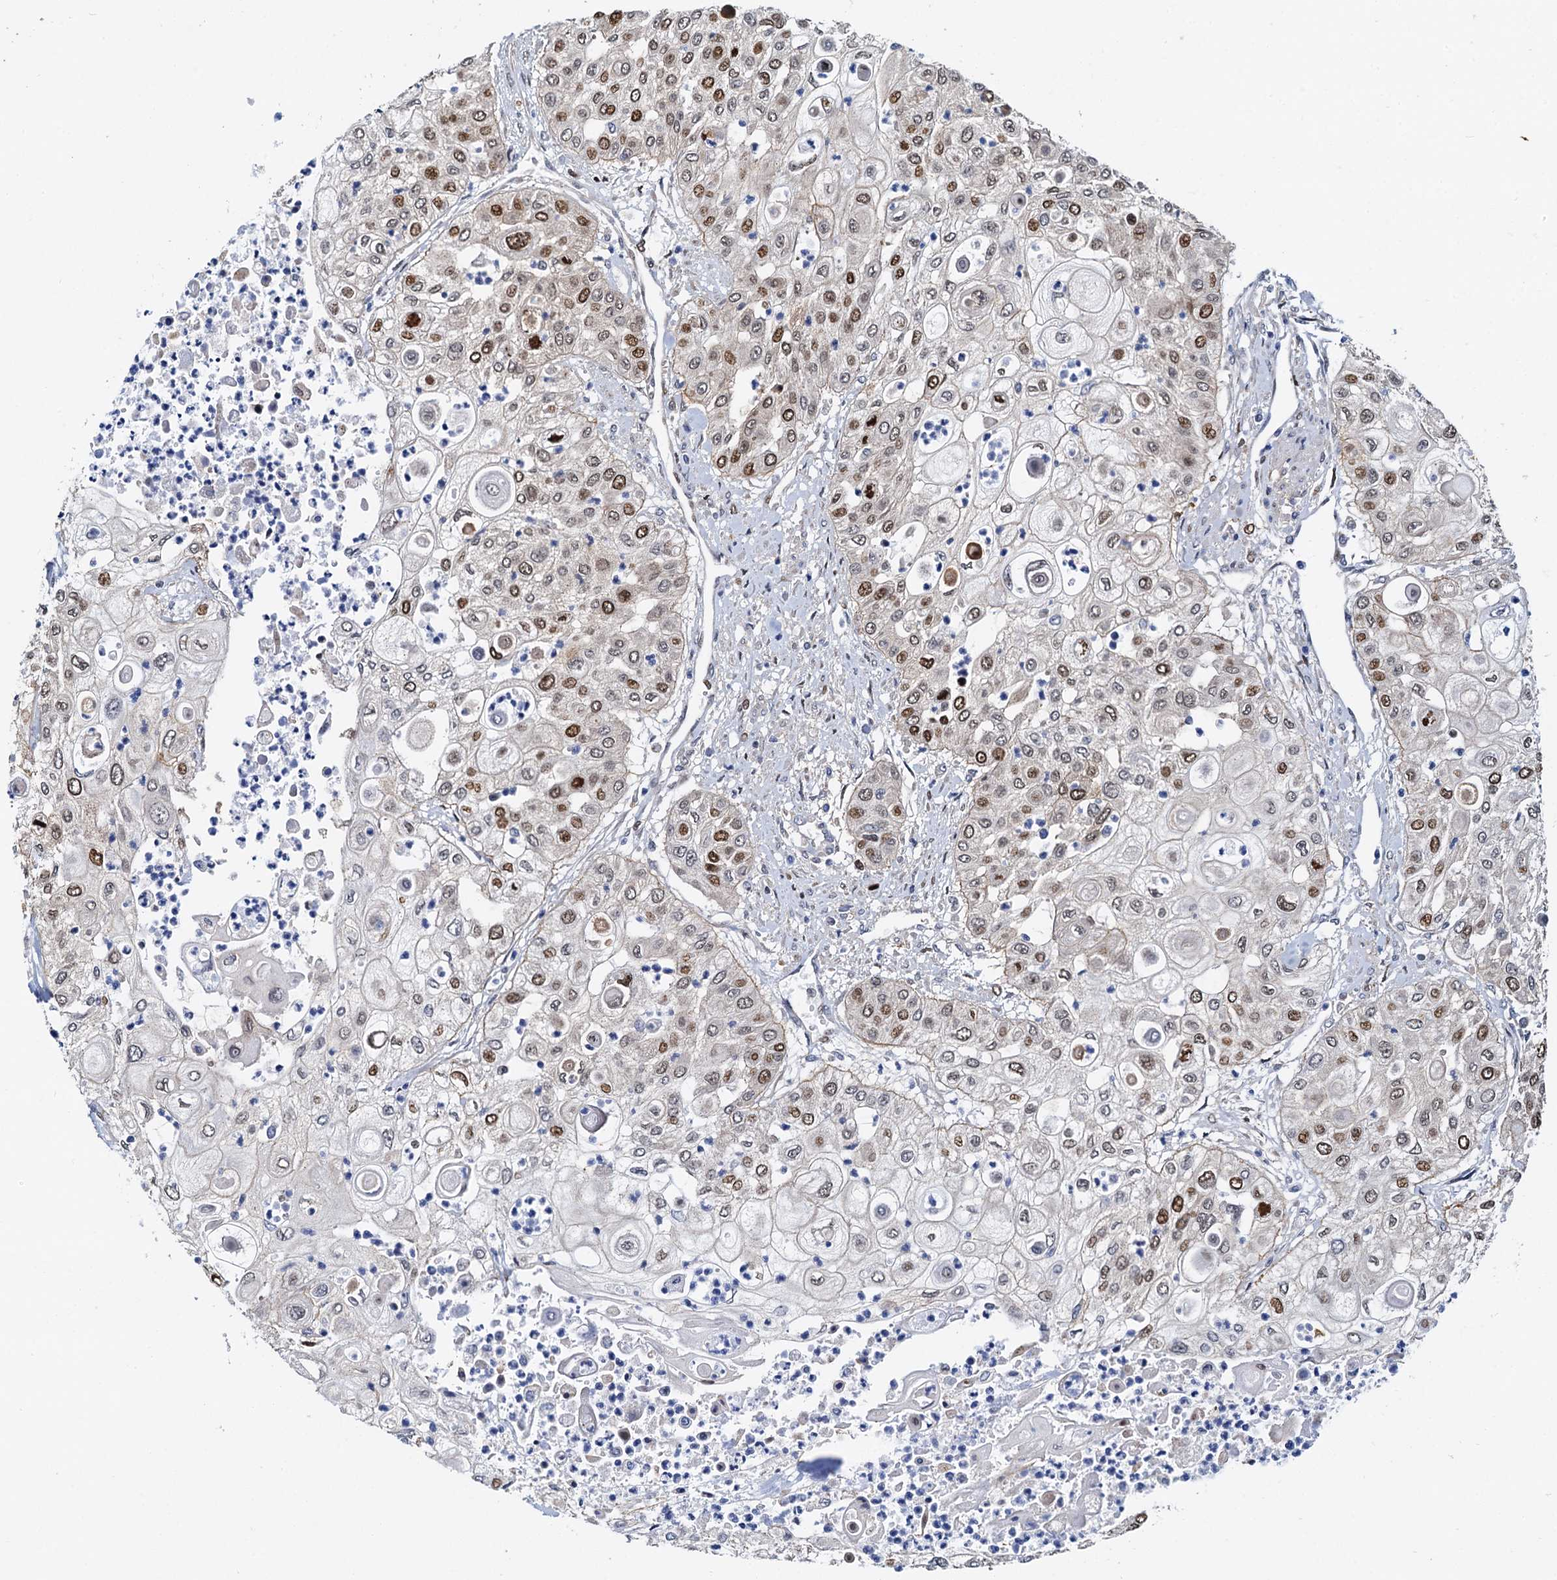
{"staining": {"intensity": "moderate", "quantity": "25%-75%", "location": "nuclear"}, "tissue": "urothelial cancer", "cell_type": "Tumor cells", "image_type": "cancer", "snomed": [{"axis": "morphology", "description": "Urothelial carcinoma, High grade"}, {"axis": "topography", "description": "Urinary bladder"}], "caption": "Tumor cells reveal moderate nuclear expression in about 25%-75% of cells in urothelial cancer.", "gene": "PTGES3", "patient": {"sex": "female", "age": 79}}